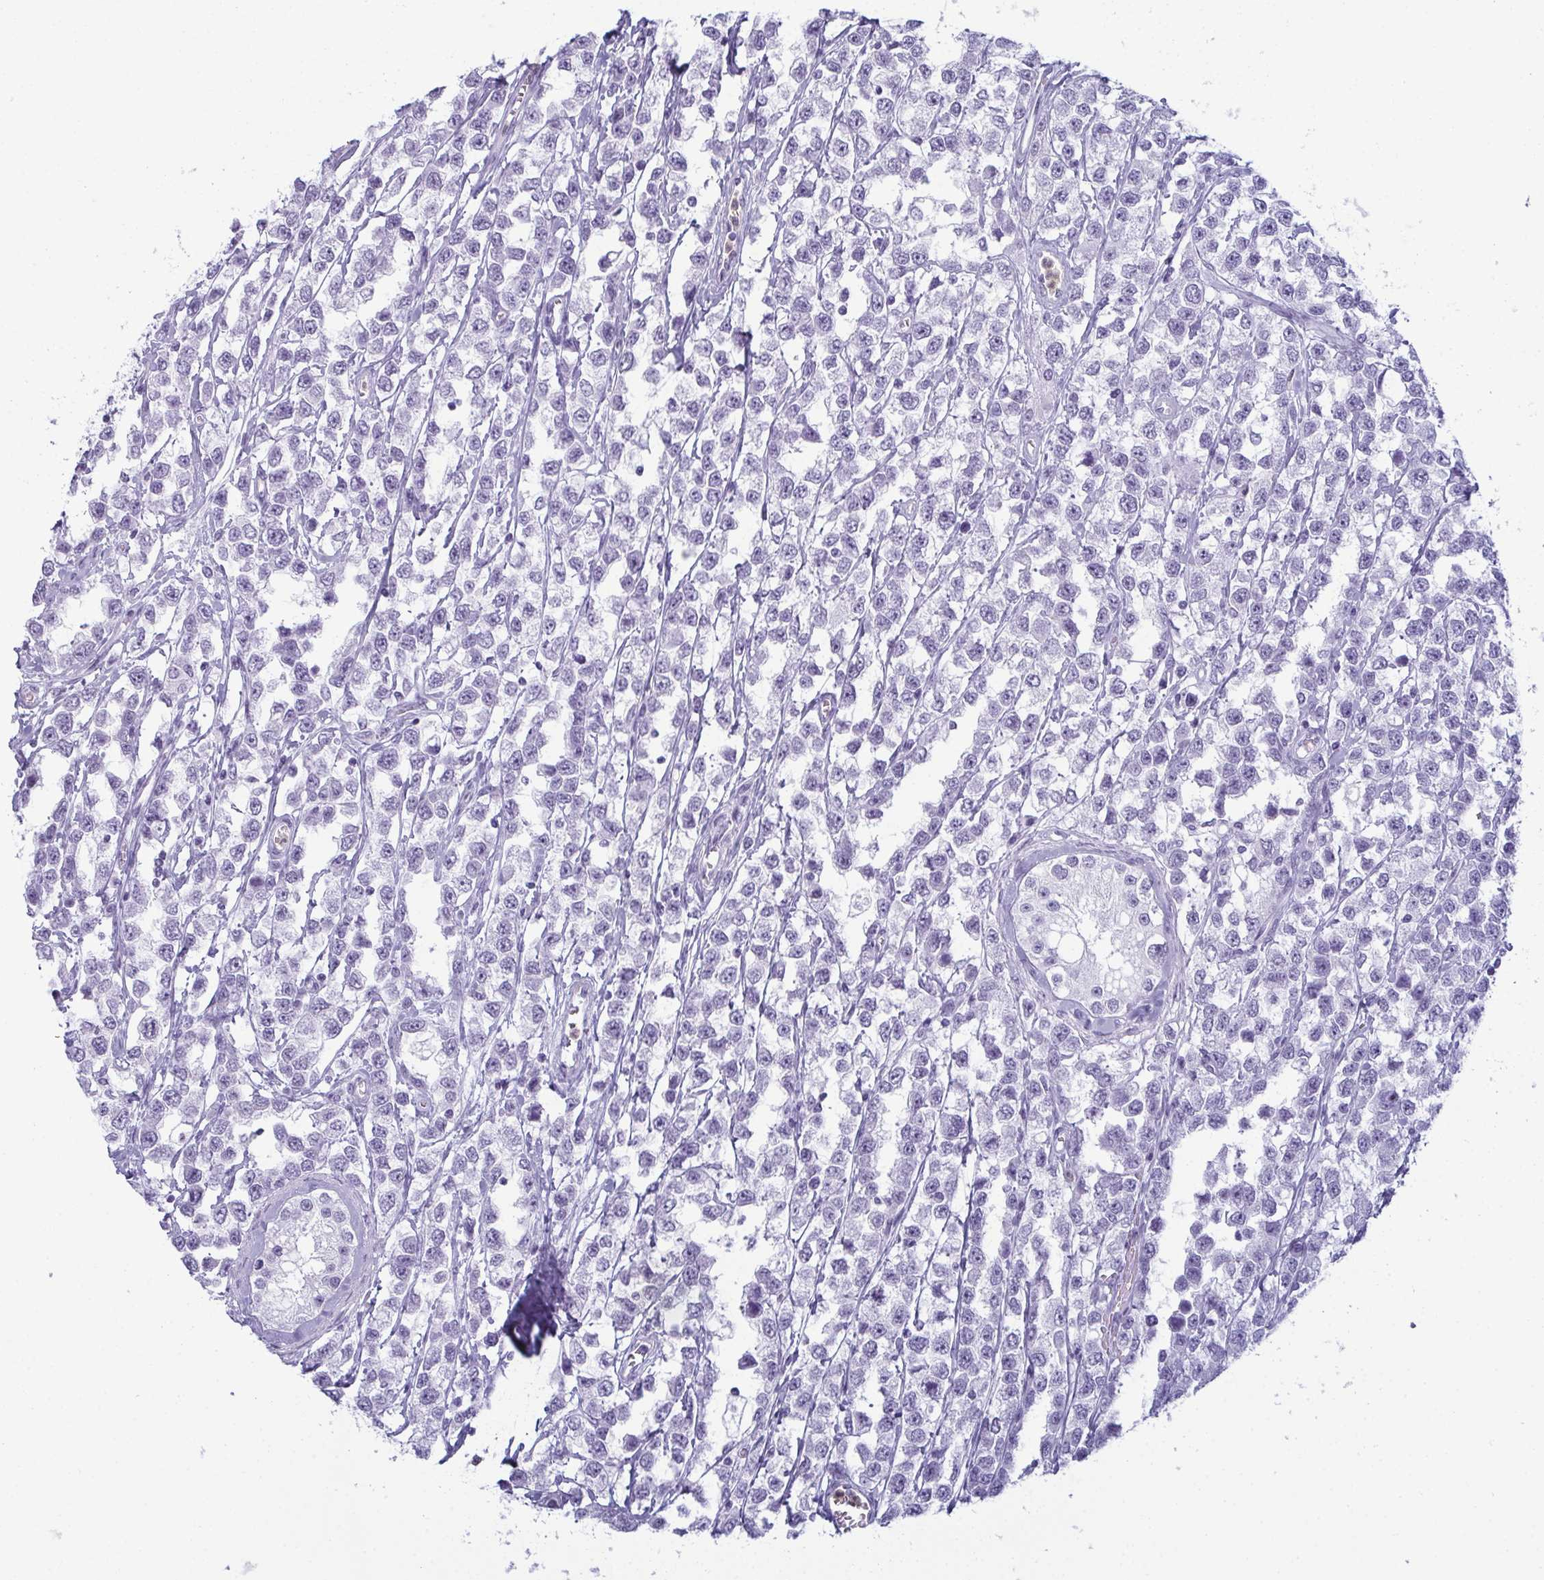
{"staining": {"intensity": "negative", "quantity": "none", "location": "none"}, "tissue": "testis cancer", "cell_type": "Tumor cells", "image_type": "cancer", "snomed": [{"axis": "morphology", "description": "Seminoma, NOS"}, {"axis": "topography", "description": "Testis"}], "caption": "This is a micrograph of immunohistochemistry (IHC) staining of testis seminoma, which shows no positivity in tumor cells.", "gene": "CDA", "patient": {"sex": "male", "age": 34}}